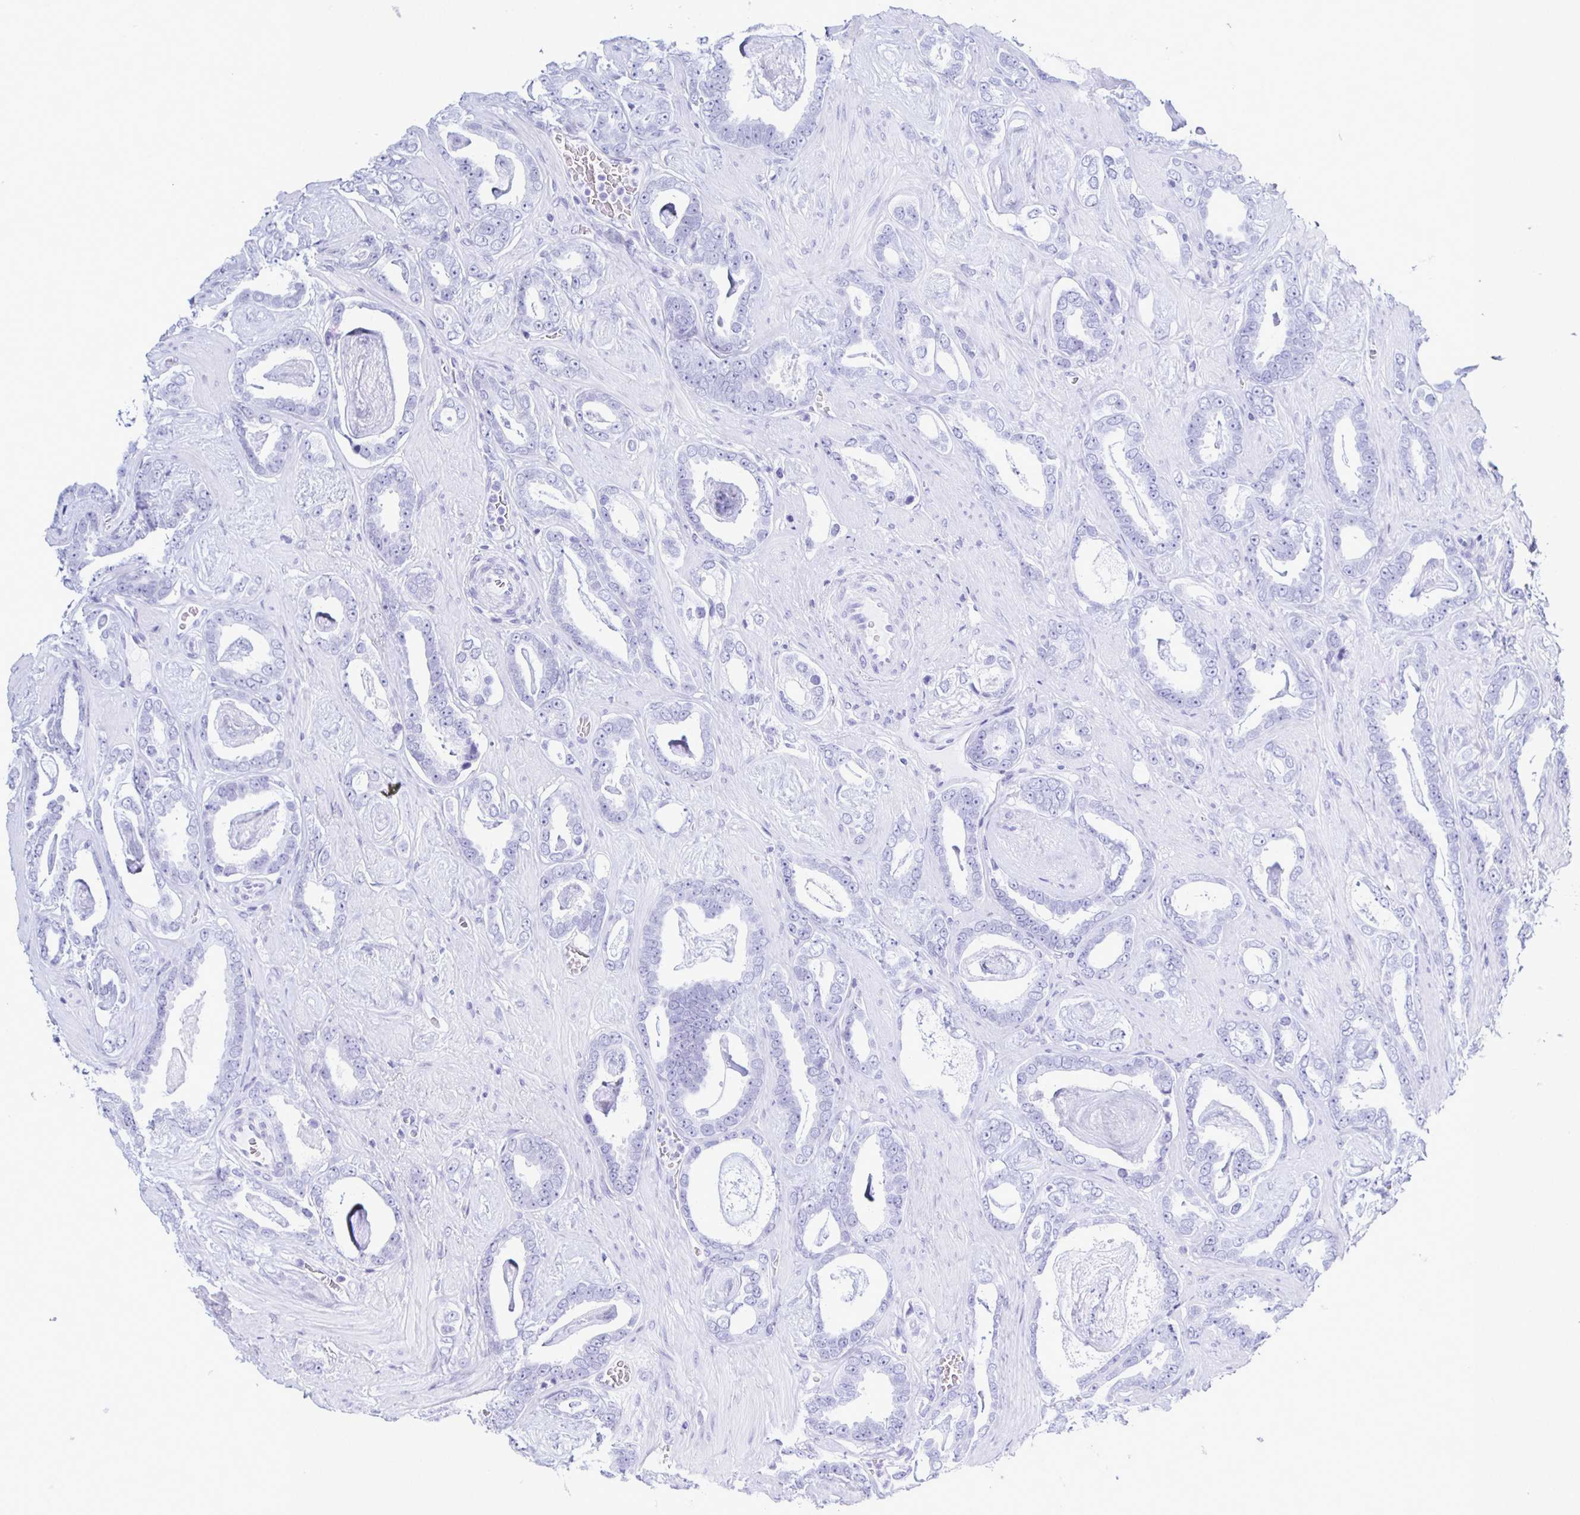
{"staining": {"intensity": "negative", "quantity": "none", "location": "none"}, "tissue": "prostate cancer", "cell_type": "Tumor cells", "image_type": "cancer", "snomed": [{"axis": "morphology", "description": "Adenocarcinoma, High grade"}, {"axis": "topography", "description": "Prostate"}], "caption": "Tumor cells show no significant positivity in prostate high-grade adenocarcinoma.", "gene": "IRF7", "patient": {"sex": "male", "age": 63}}